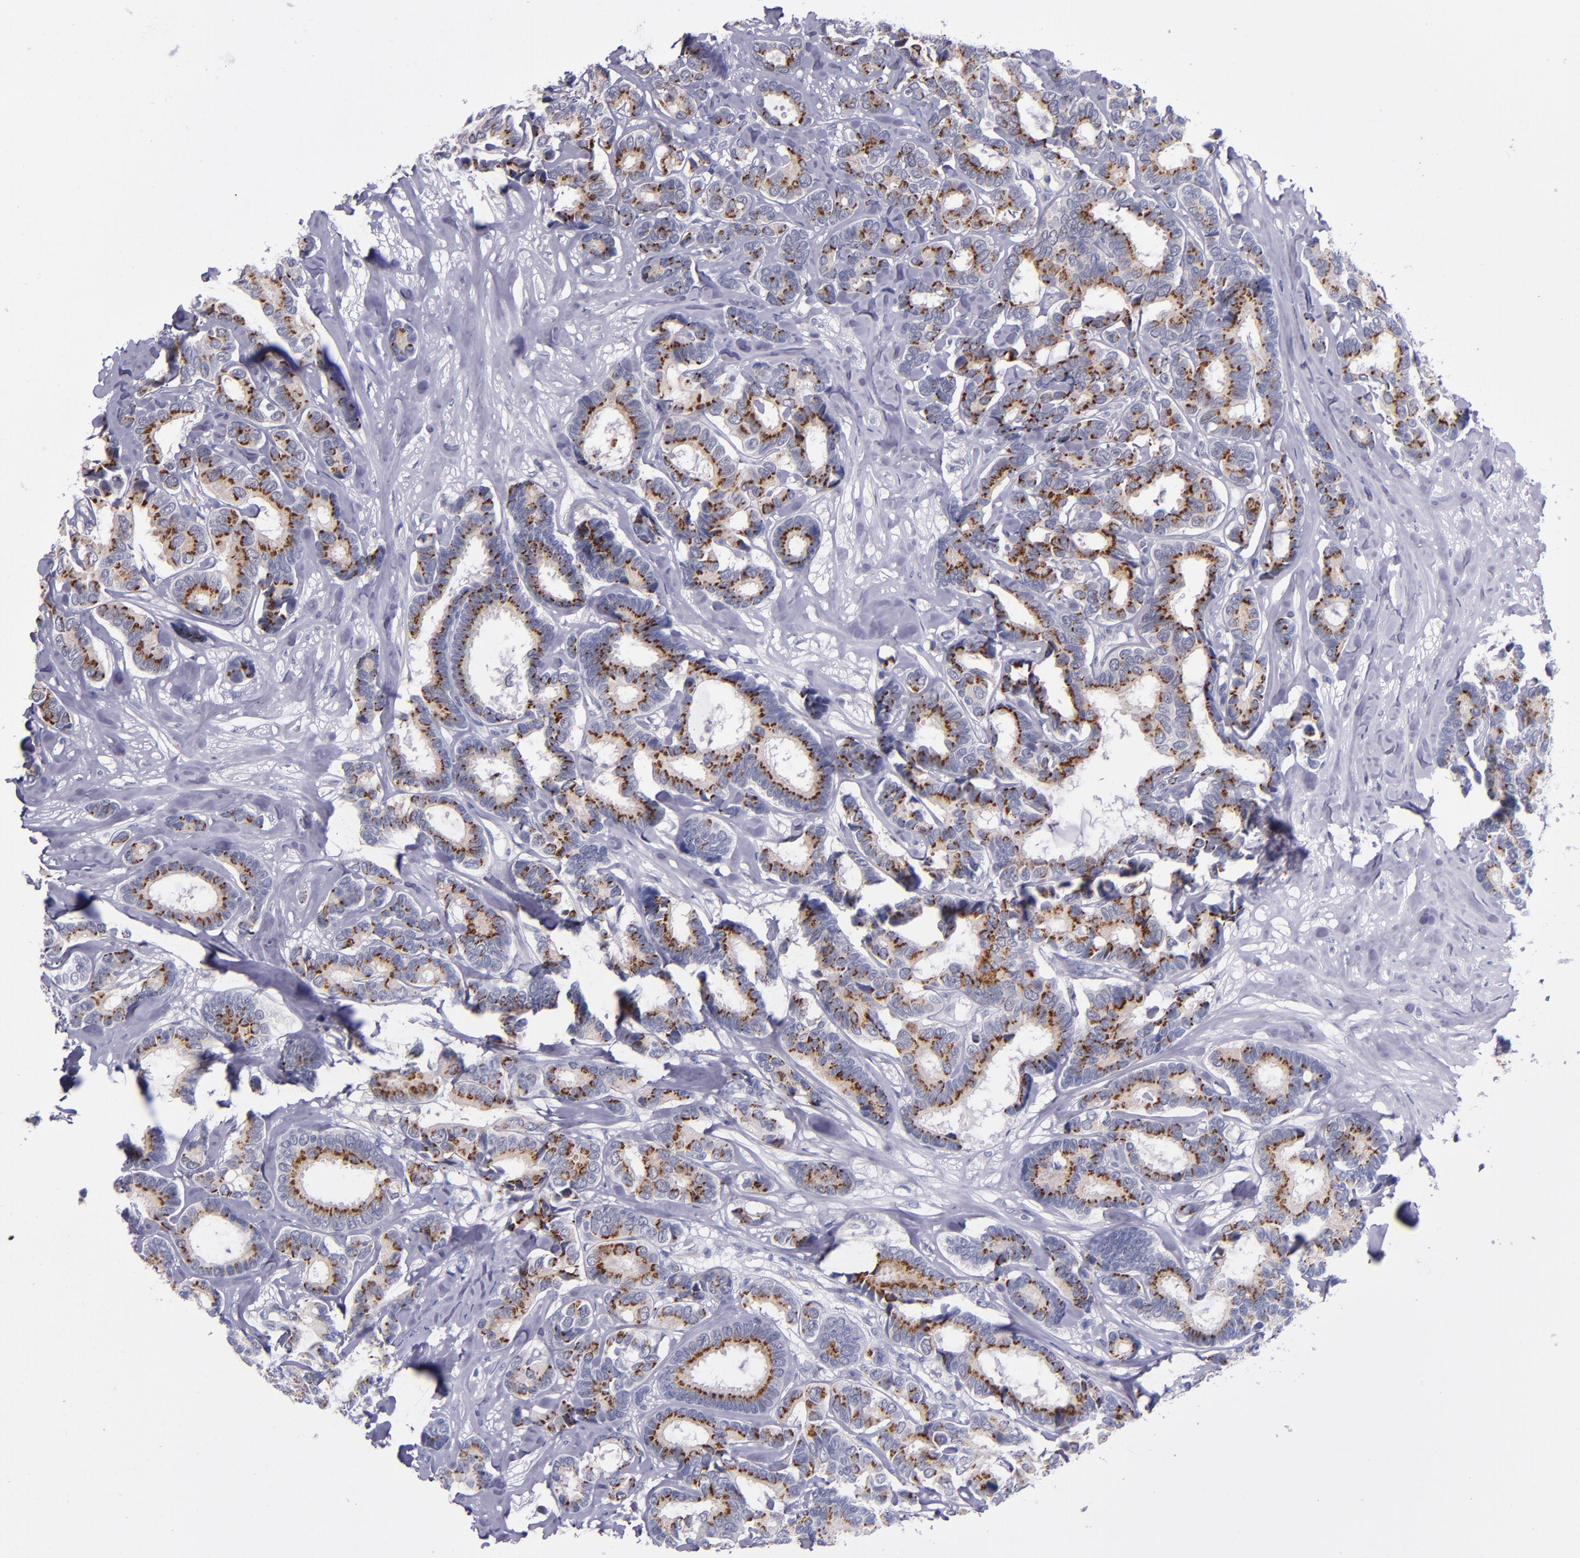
{"staining": {"intensity": "strong", "quantity": ">75%", "location": "cytoplasmic/membranous"}, "tissue": "breast cancer", "cell_type": "Tumor cells", "image_type": "cancer", "snomed": [{"axis": "morphology", "description": "Duct carcinoma"}, {"axis": "topography", "description": "Breast"}], "caption": "A photomicrograph showing strong cytoplasmic/membranous expression in about >75% of tumor cells in intraductal carcinoma (breast), as visualized by brown immunohistochemical staining.", "gene": "RAB41", "patient": {"sex": "female", "age": 87}}